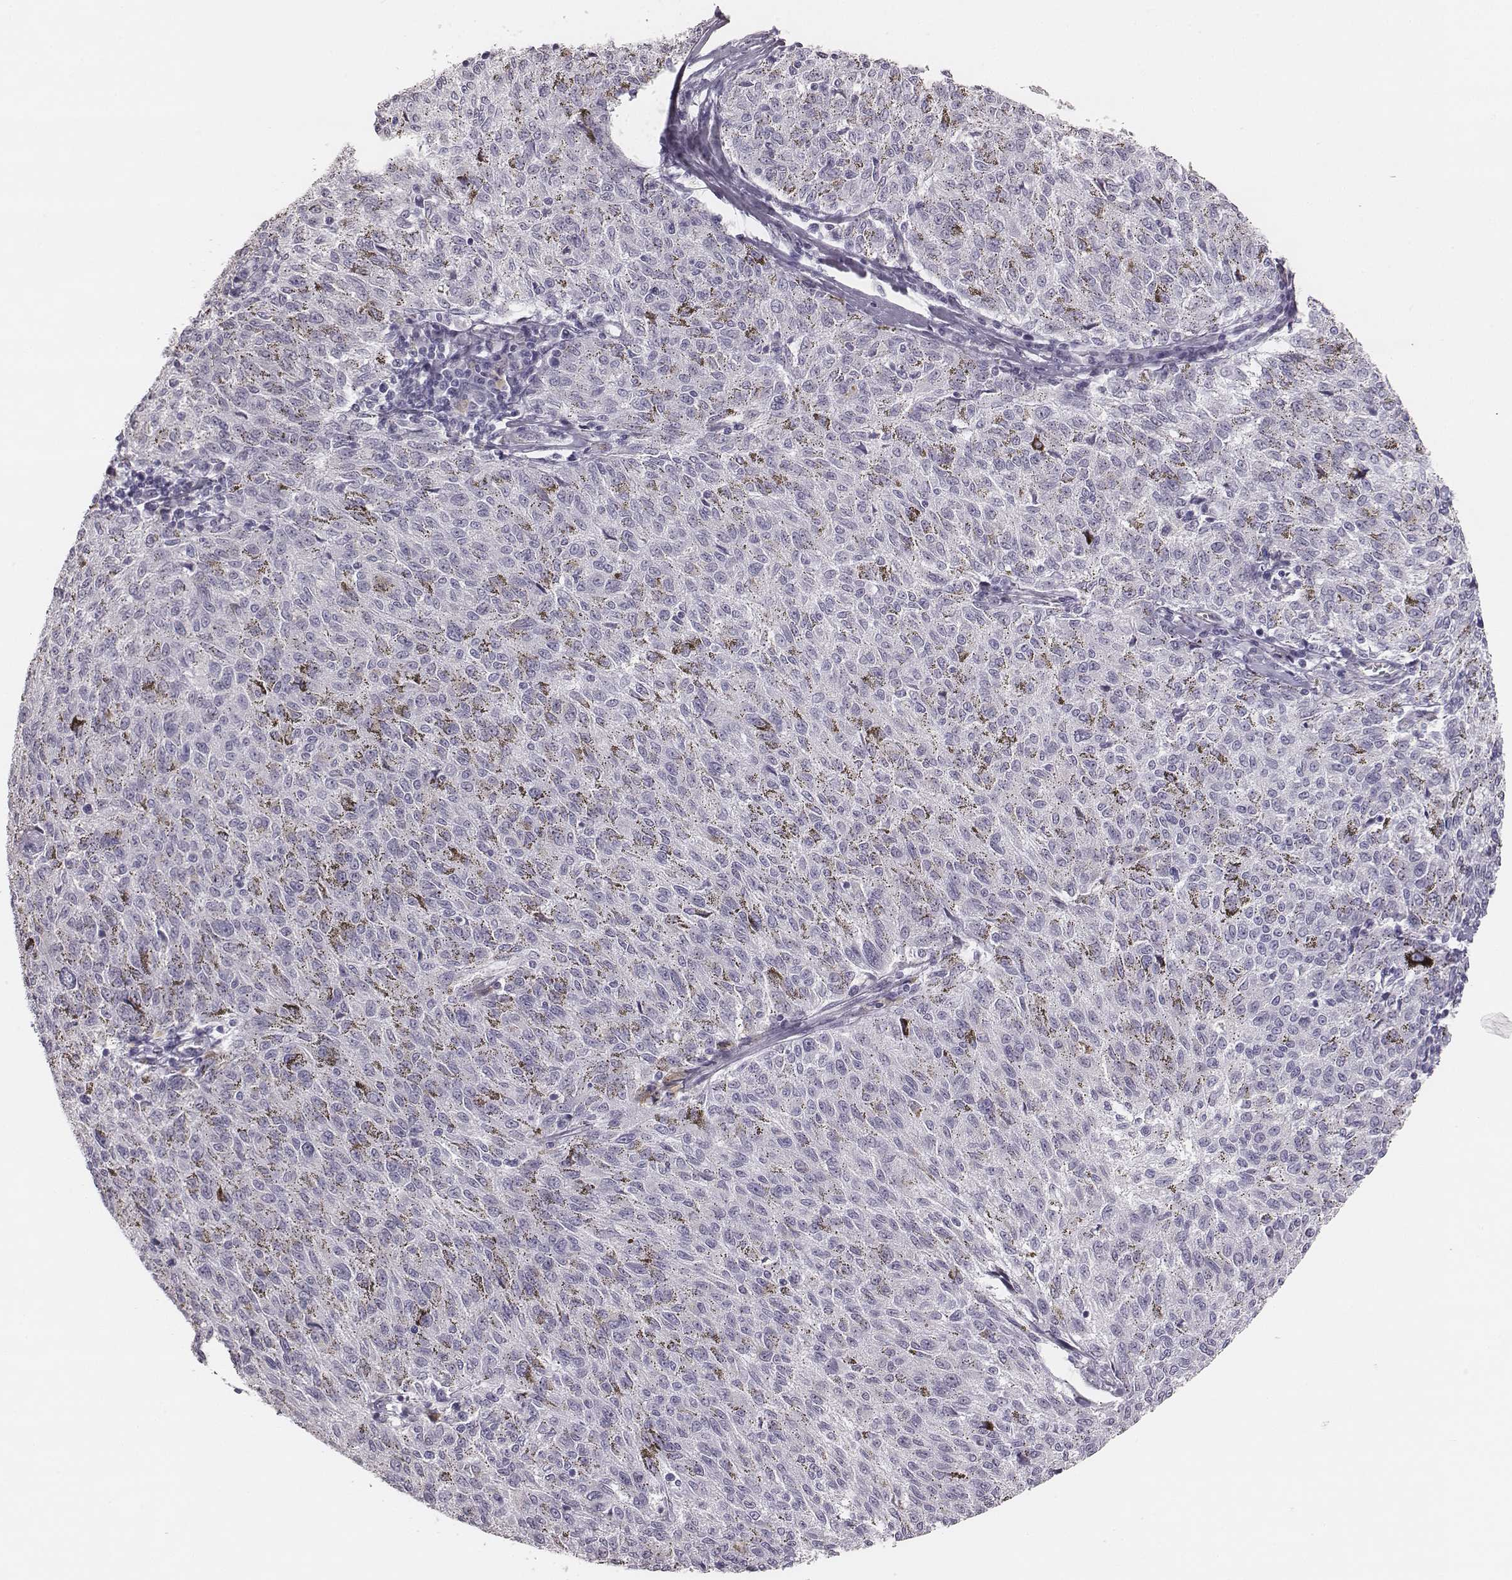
{"staining": {"intensity": "negative", "quantity": "none", "location": "none"}, "tissue": "melanoma", "cell_type": "Tumor cells", "image_type": "cancer", "snomed": [{"axis": "morphology", "description": "Malignant melanoma, NOS"}, {"axis": "topography", "description": "Skin"}], "caption": "This is an IHC photomicrograph of melanoma. There is no staining in tumor cells.", "gene": "KCNJ12", "patient": {"sex": "female", "age": 72}}